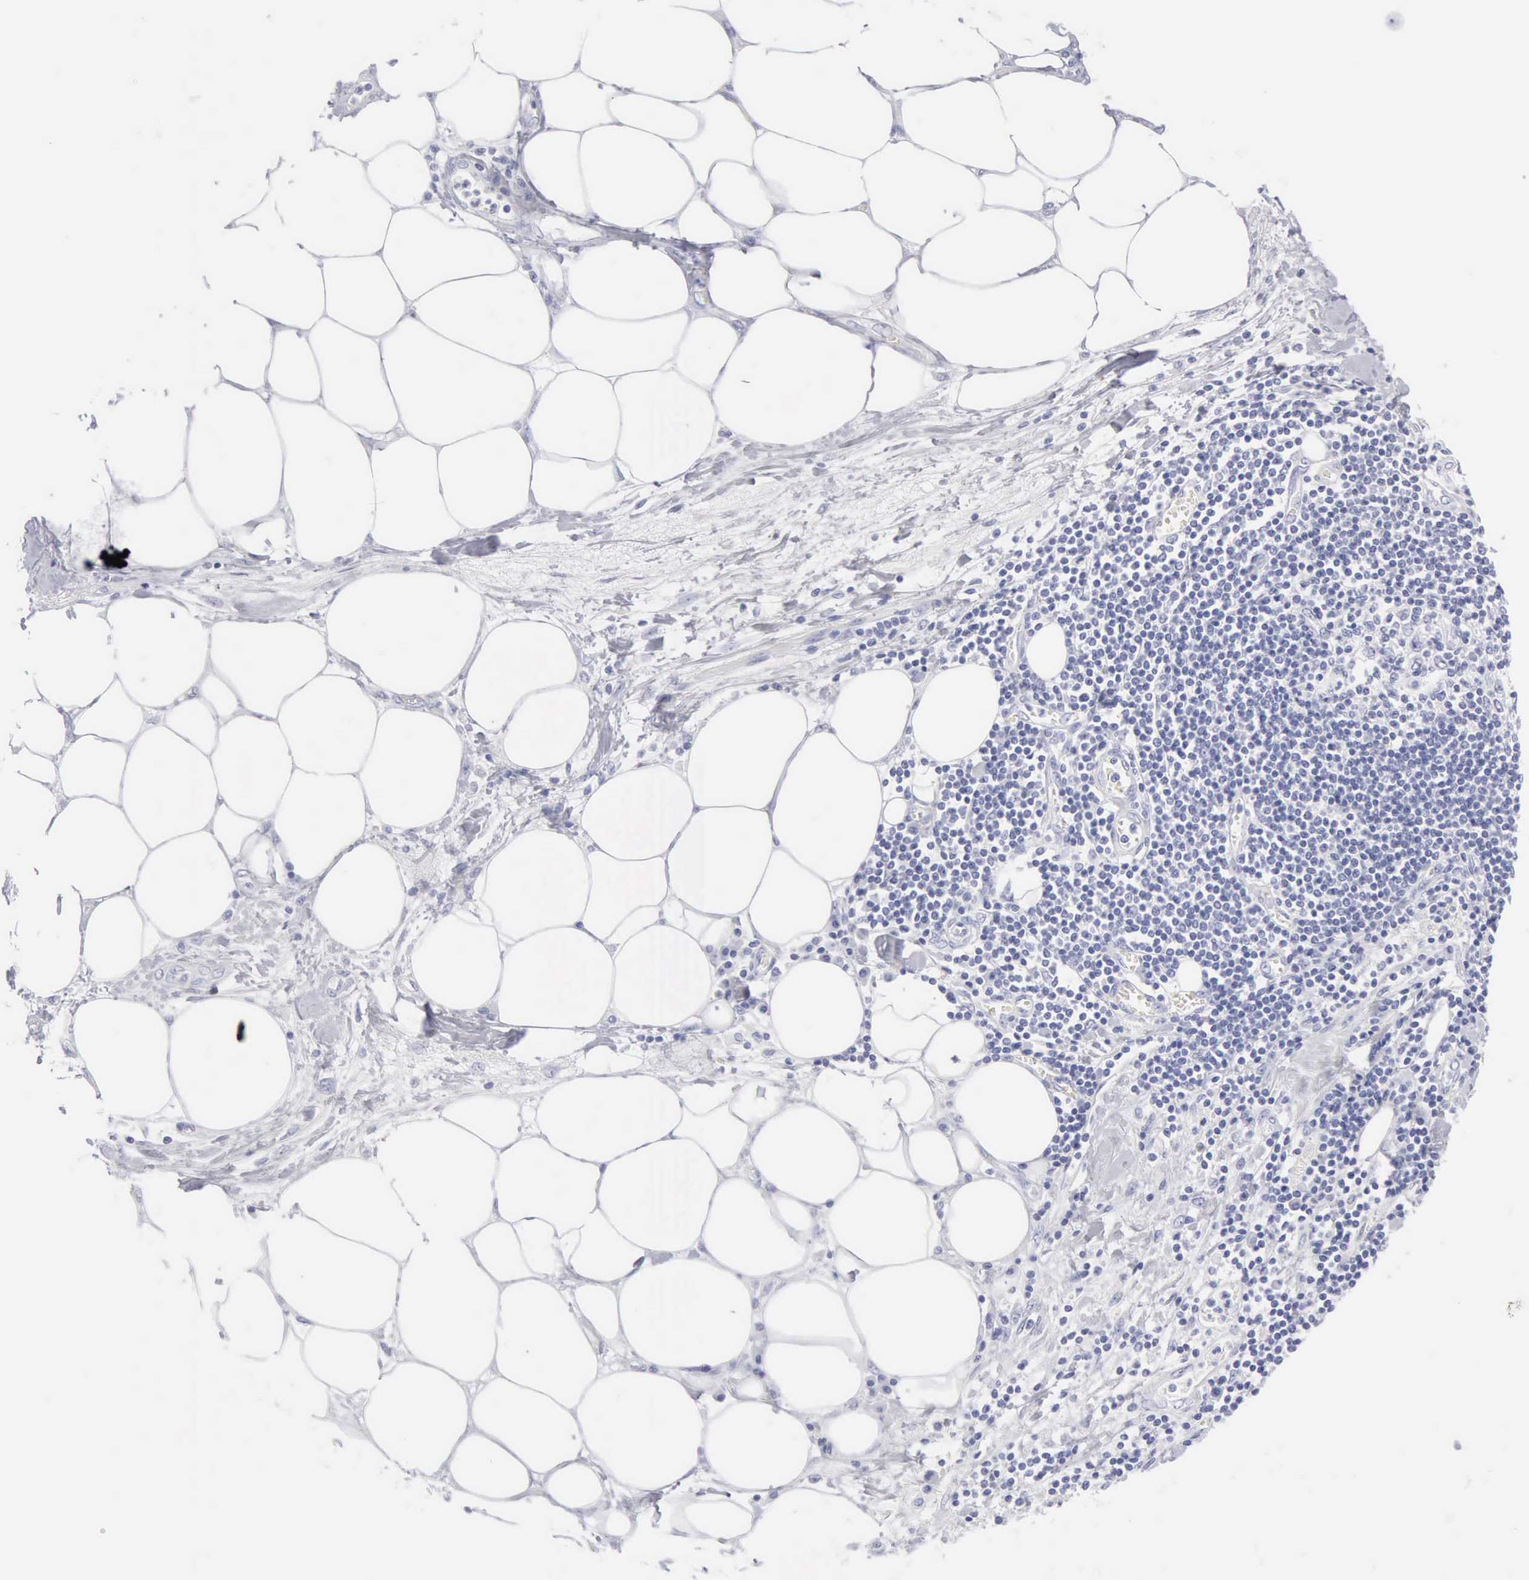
{"staining": {"intensity": "negative", "quantity": "none", "location": "none"}, "tissue": "pancreatic cancer", "cell_type": "Tumor cells", "image_type": "cancer", "snomed": [{"axis": "morphology", "description": "Adenocarcinoma, NOS"}, {"axis": "topography", "description": "Pancreas"}, {"axis": "topography", "description": "Stomach, upper"}], "caption": "Tumor cells show no significant positivity in pancreatic cancer.", "gene": "KRT5", "patient": {"sex": "male", "age": 77}}